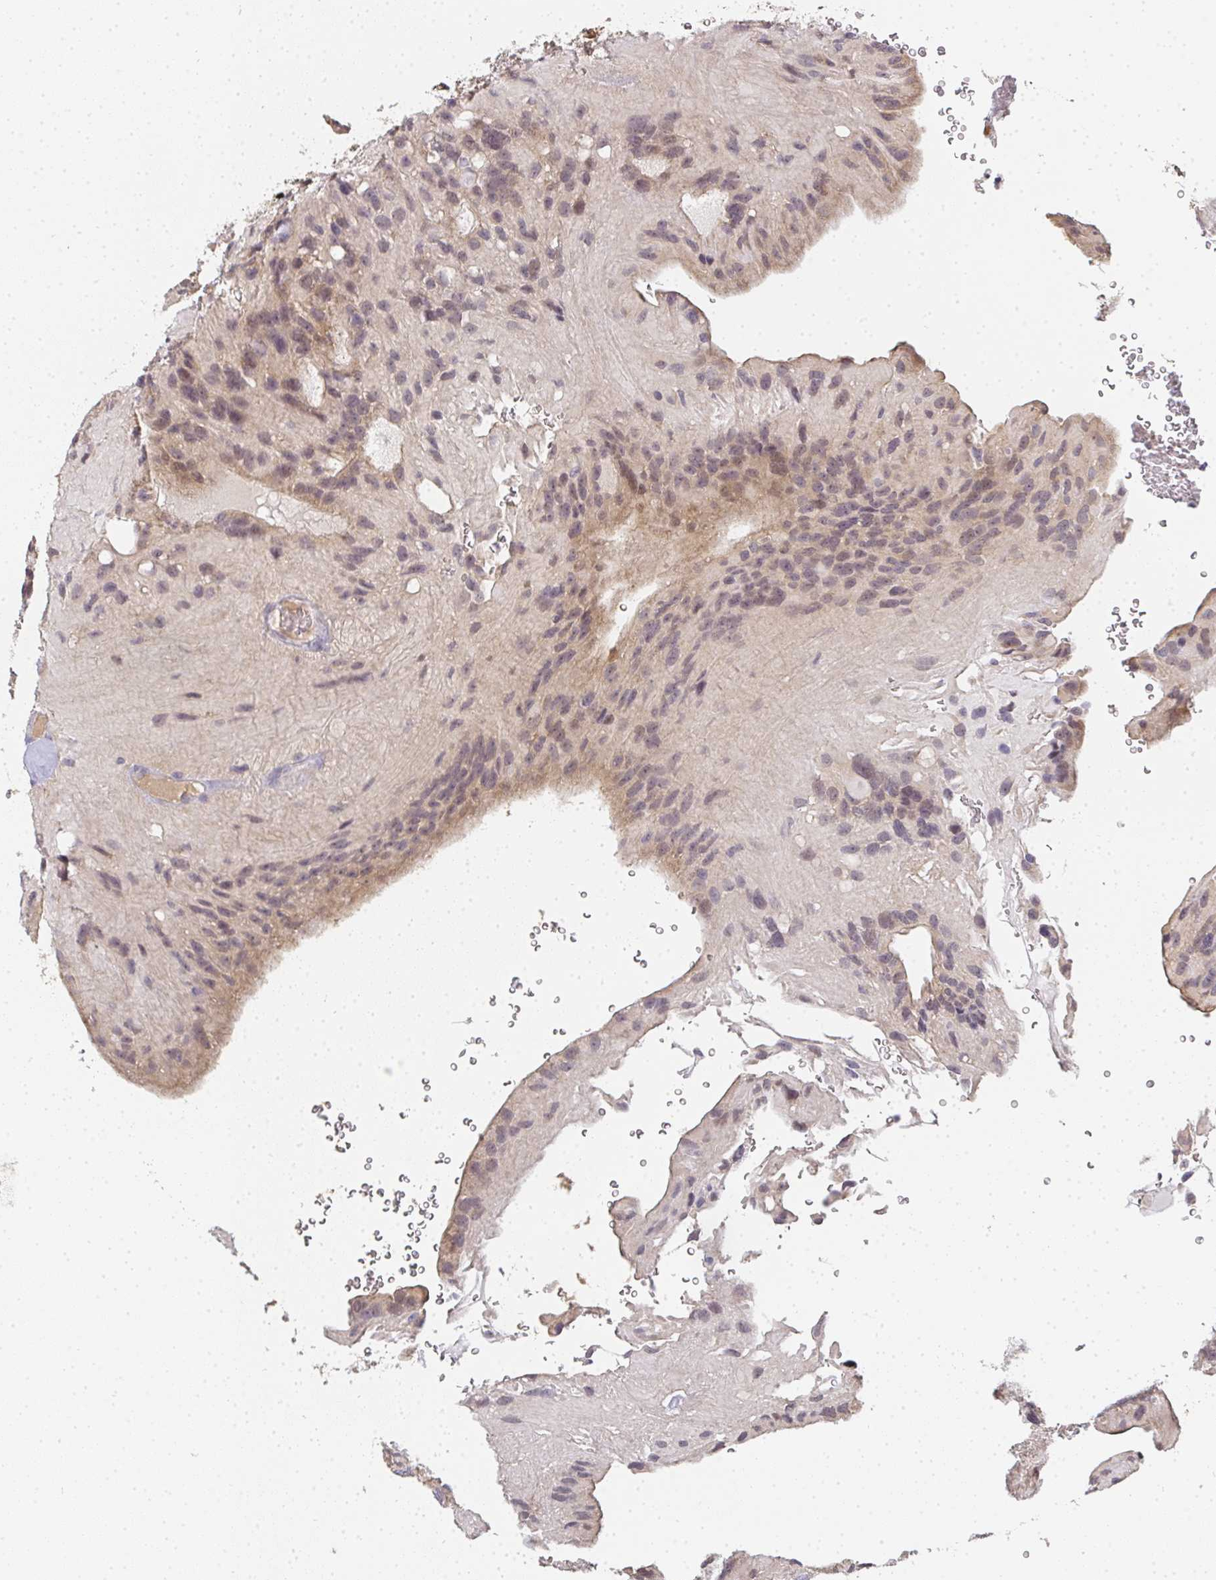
{"staining": {"intensity": "negative", "quantity": "none", "location": "none"}, "tissue": "glioma", "cell_type": "Tumor cells", "image_type": "cancer", "snomed": [{"axis": "morphology", "description": "Glioma, malignant, Low grade"}, {"axis": "topography", "description": "Brain"}], "caption": "An immunohistochemistry photomicrograph of malignant glioma (low-grade) is shown. There is no staining in tumor cells of malignant glioma (low-grade). (DAB immunohistochemistry, high magnification).", "gene": "SLC35B3", "patient": {"sex": "male", "age": 31}}